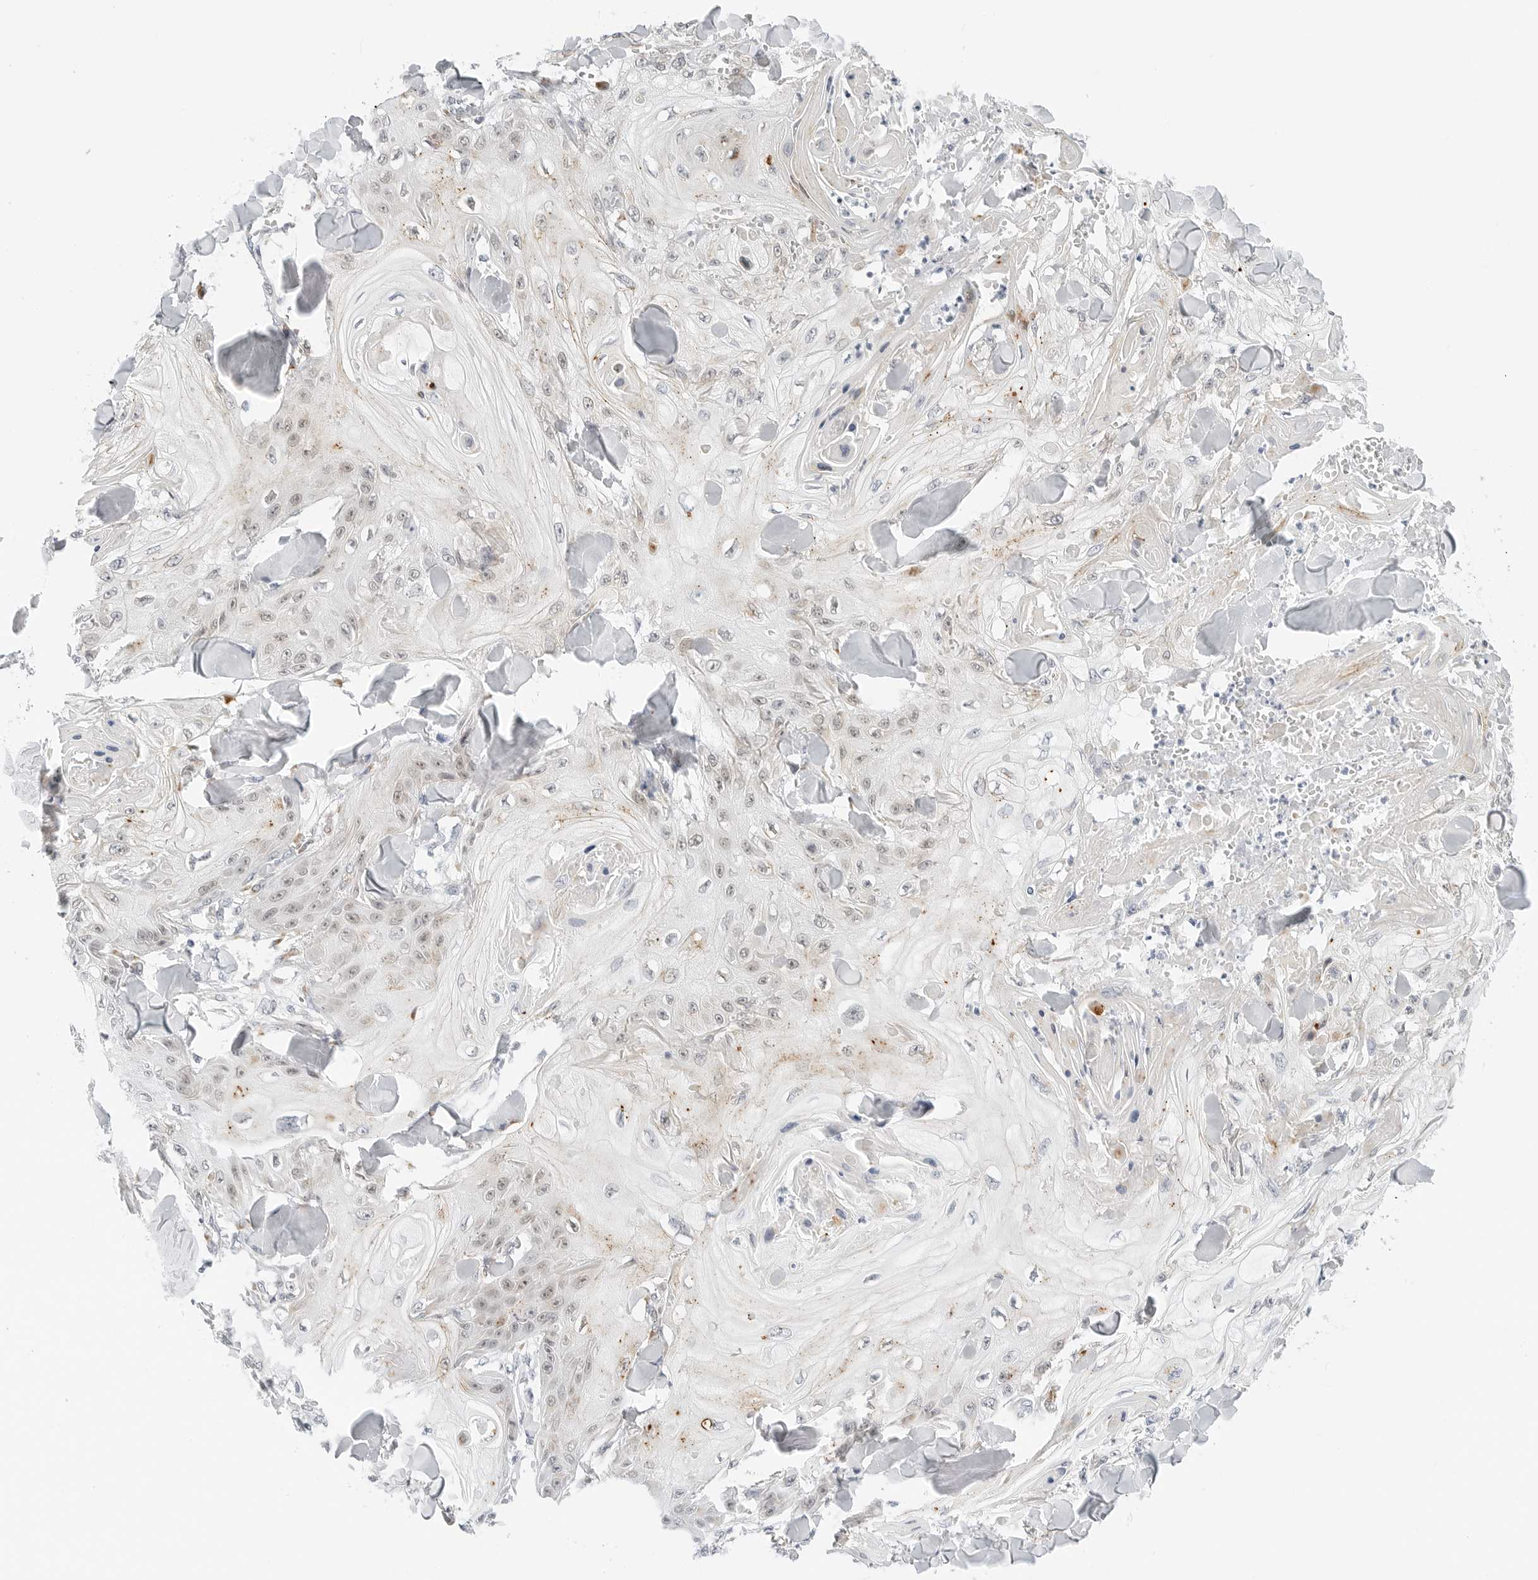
{"staining": {"intensity": "weak", "quantity": "25%-75%", "location": "cytoplasmic/membranous"}, "tissue": "skin cancer", "cell_type": "Tumor cells", "image_type": "cancer", "snomed": [{"axis": "morphology", "description": "Squamous cell carcinoma, NOS"}, {"axis": "topography", "description": "Skin"}], "caption": "Human skin cancer (squamous cell carcinoma) stained with a protein marker displays weak staining in tumor cells.", "gene": "TSEN2", "patient": {"sex": "male", "age": 74}}